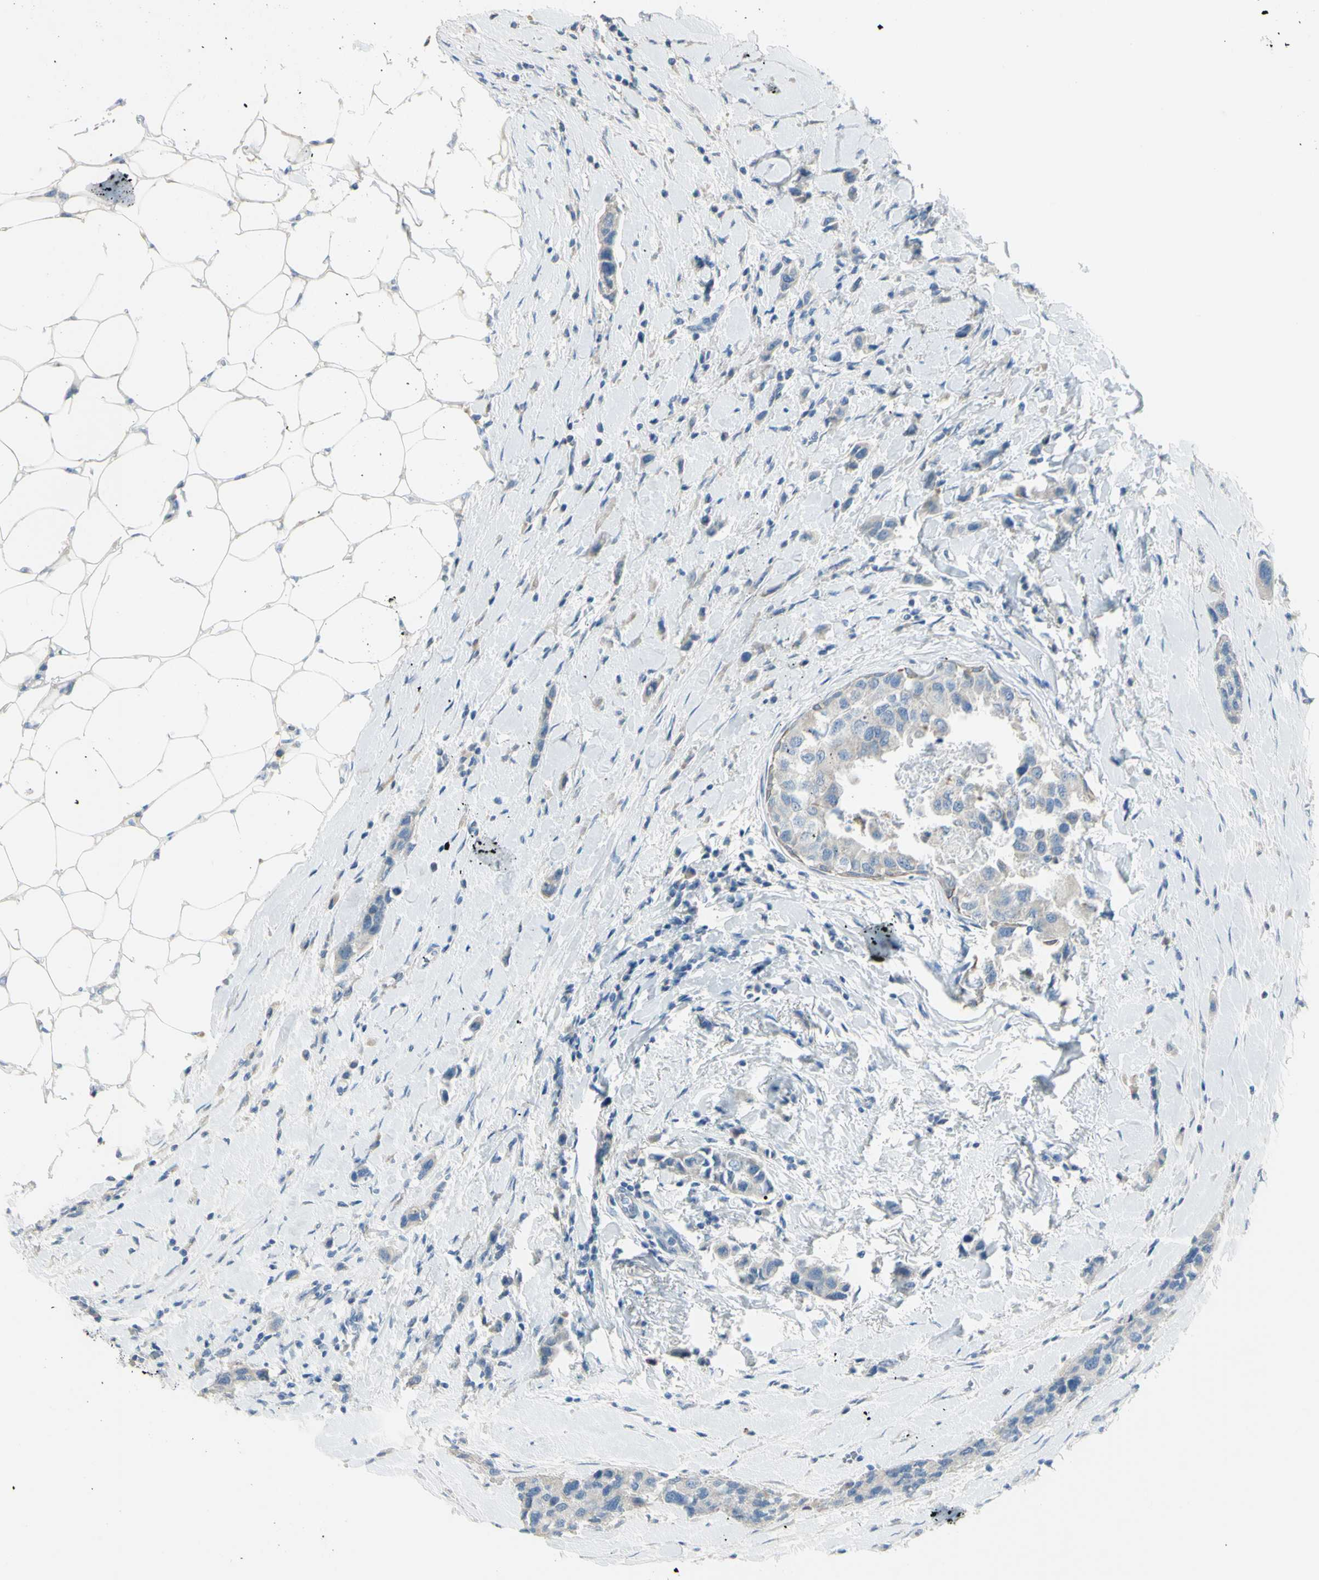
{"staining": {"intensity": "weak", "quantity": "<25%", "location": "cytoplasmic/membranous"}, "tissue": "breast cancer", "cell_type": "Tumor cells", "image_type": "cancer", "snomed": [{"axis": "morphology", "description": "Normal tissue, NOS"}, {"axis": "morphology", "description": "Duct carcinoma"}, {"axis": "topography", "description": "Breast"}], "caption": "An IHC histopathology image of breast infiltrating ductal carcinoma is shown. There is no staining in tumor cells of breast infiltrating ductal carcinoma.", "gene": "ZNF557", "patient": {"sex": "female", "age": 50}}